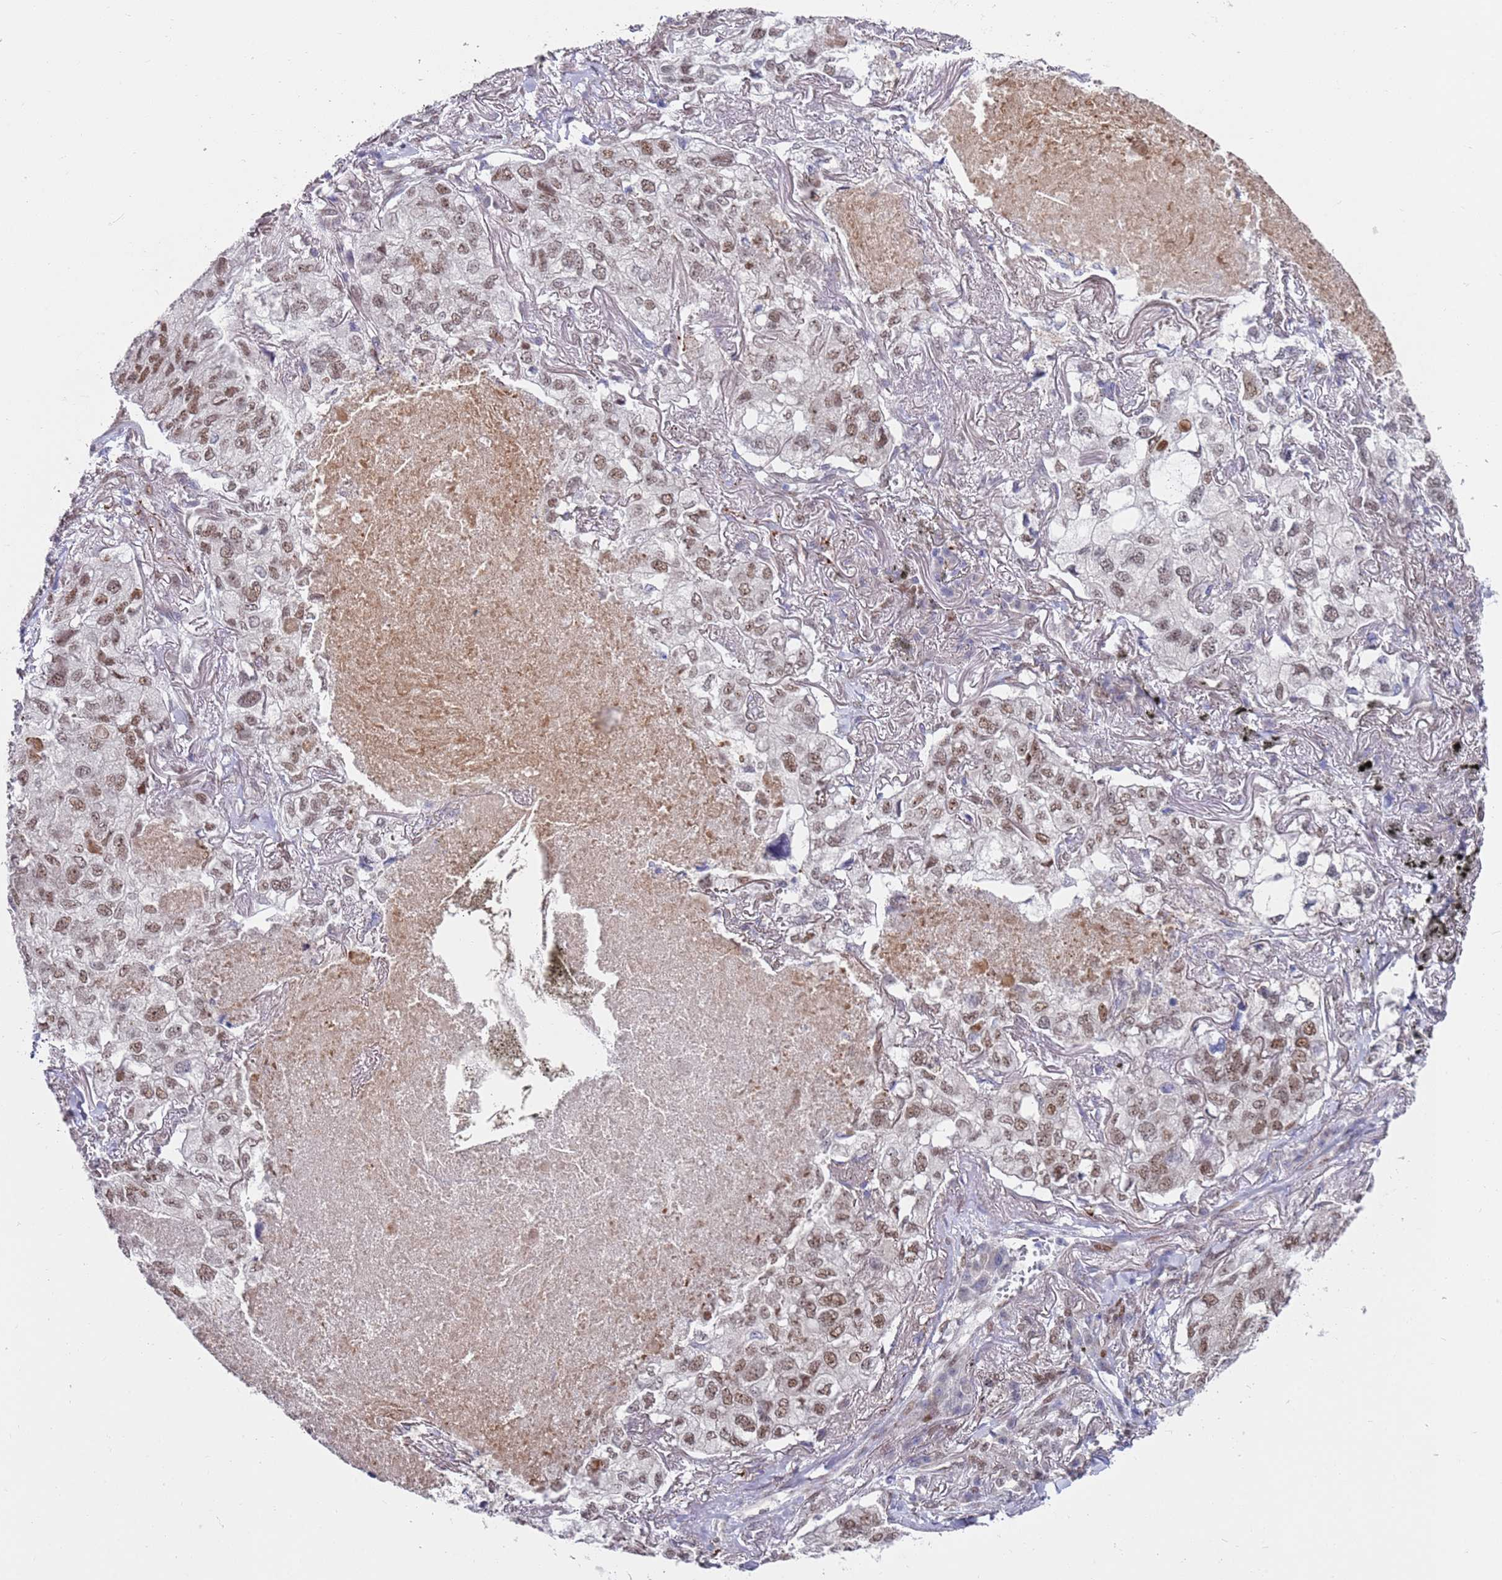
{"staining": {"intensity": "moderate", "quantity": ">75%", "location": "nuclear"}, "tissue": "lung cancer", "cell_type": "Tumor cells", "image_type": "cancer", "snomed": [{"axis": "morphology", "description": "Adenocarcinoma, NOS"}, {"axis": "topography", "description": "Lung"}], "caption": "Tumor cells exhibit medium levels of moderate nuclear positivity in about >75% of cells in human lung adenocarcinoma.", "gene": "COPS6", "patient": {"sex": "male", "age": 65}}